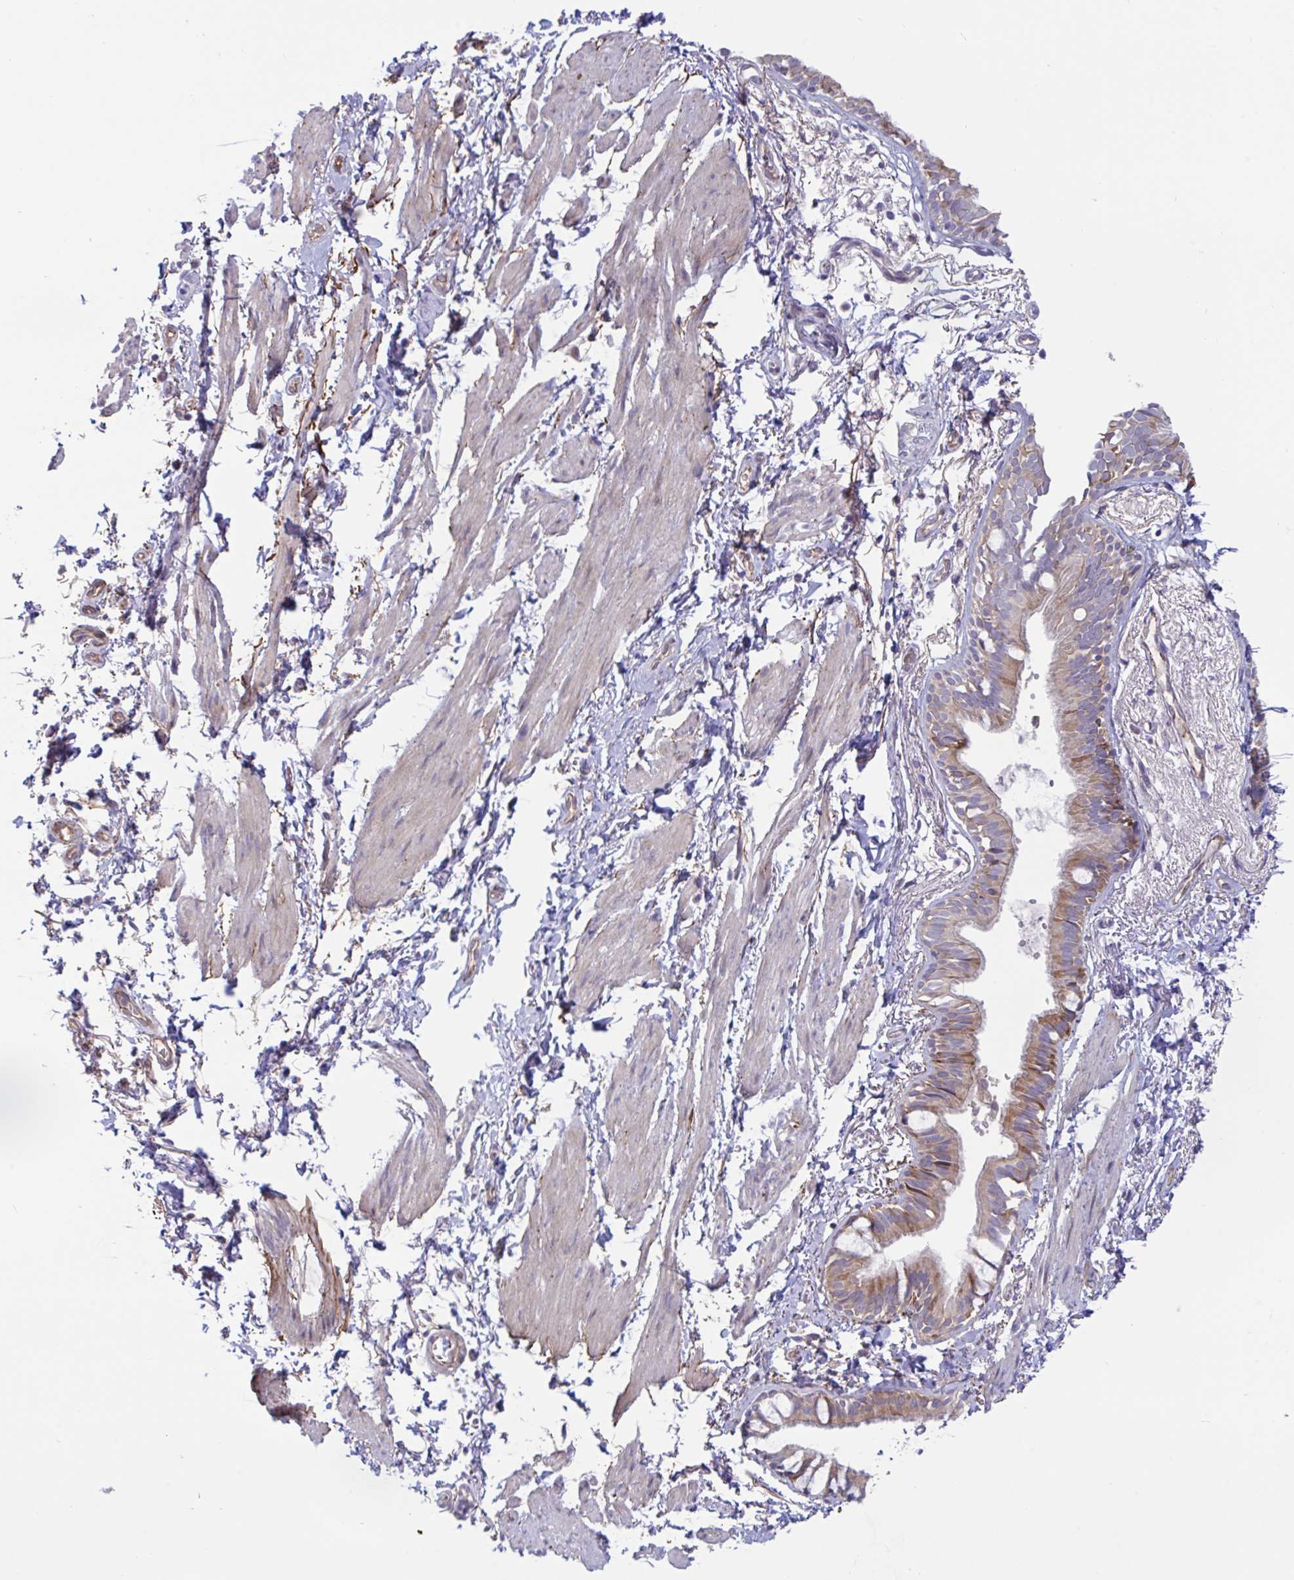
{"staining": {"intensity": "weak", "quantity": ">75%", "location": "cytoplasmic/membranous"}, "tissue": "bronchus", "cell_type": "Respiratory epithelial cells", "image_type": "normal", "snomed": [{"axis": "morphology", "description": "Normal tissue, NOS"}, {"axis": "topography", "description": "Cartilage tissue"}, {"axis": "topography", "description": "Bronchus"}, {"axis": "topography", "description": "Peripheral nerve tissue"}], "caption": "This photomicrograph shows immunohistochemistry staining of benign human bronchus, with low weak cytoplasmic/membranous staining in about >75% of respiratory epithelial cells.", "gene": "IL37", "patient": {"sex": "female", "age": 59}}